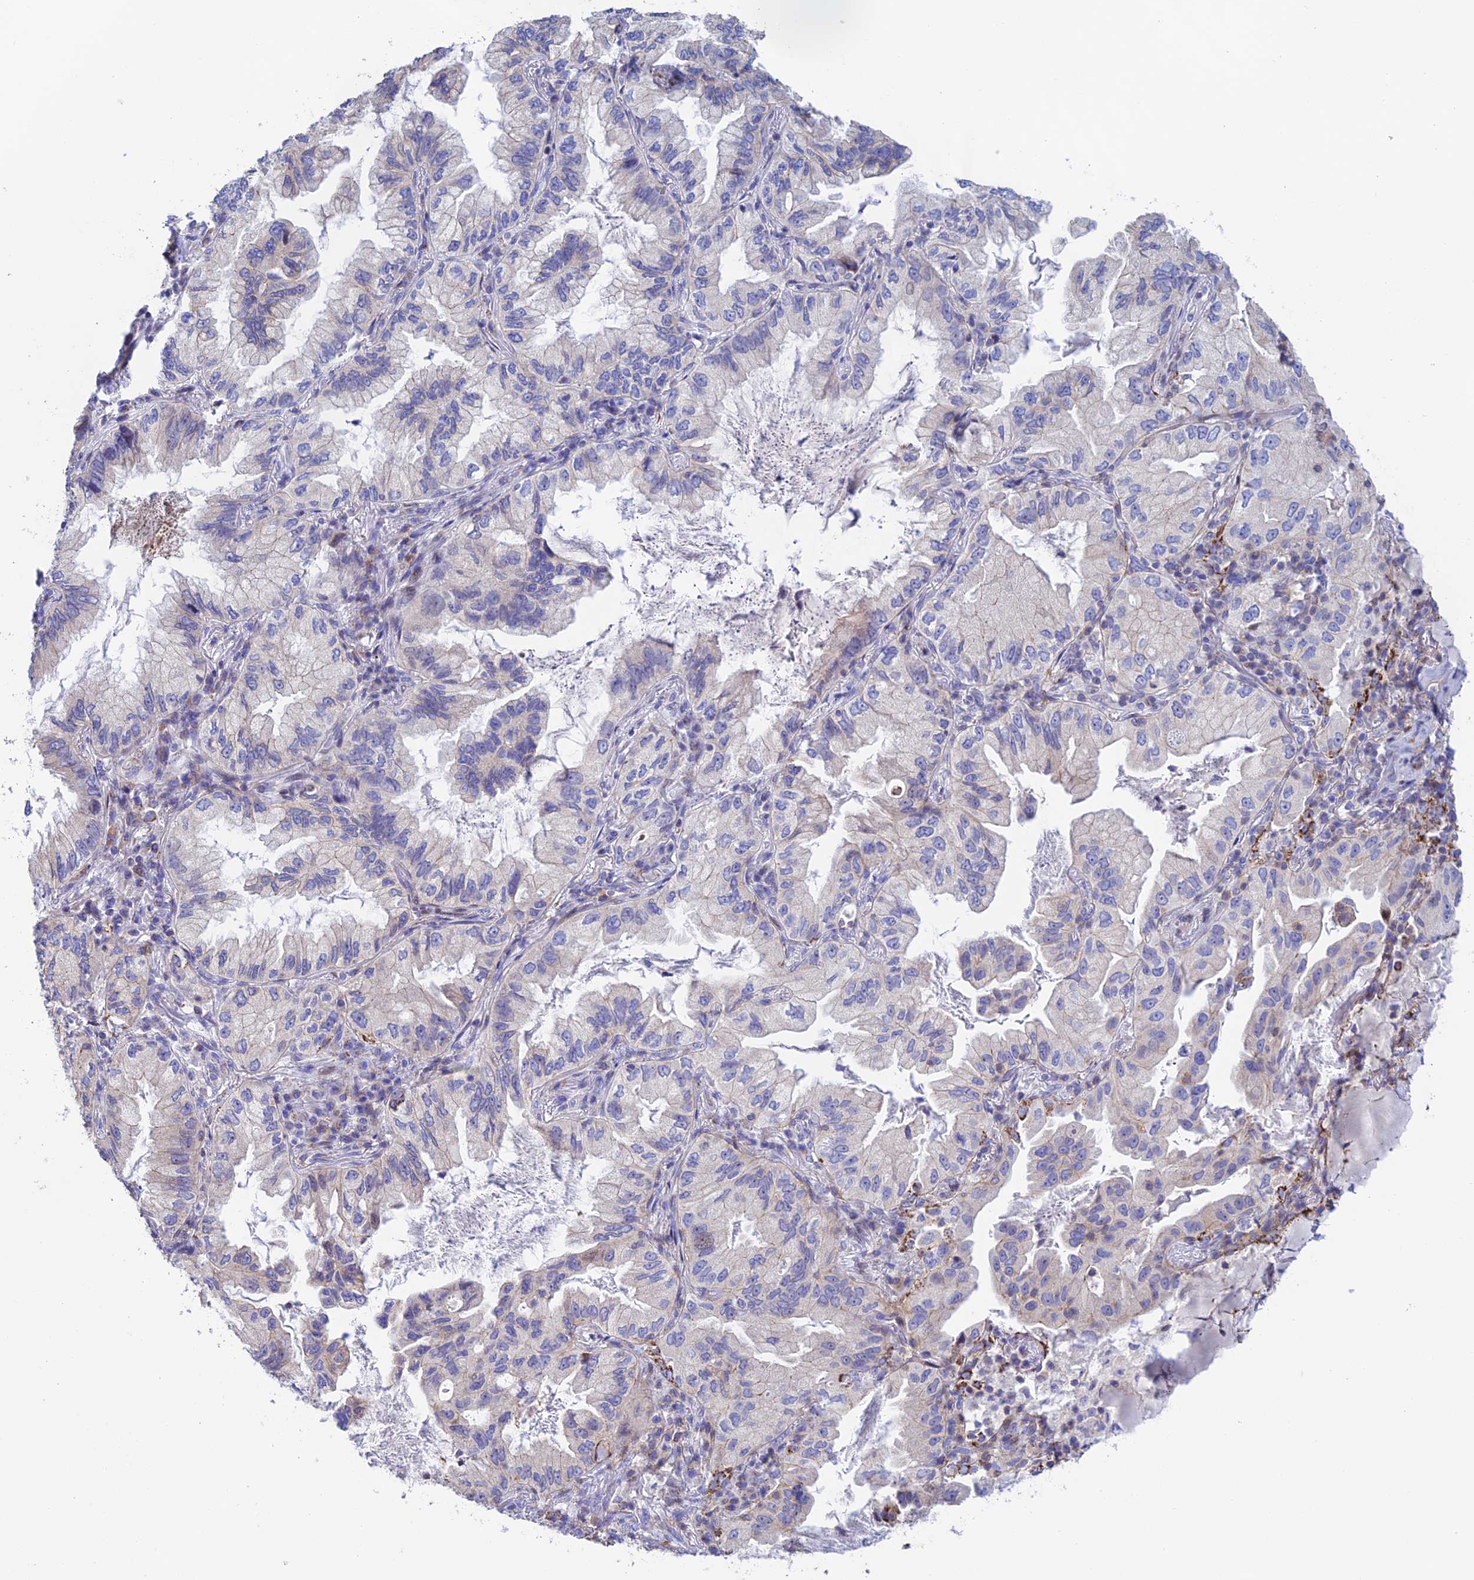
{"staining": {"intensity": "negative", "quantity": "none", "location": "none"}, "tissue": "lung cancer", "cell_type": "Tumor cells", "image_type": "cancer", "snomed": [{"axis": "morphology", "description": "Adenocarcinoma, NOS"}, {"axis": "topography", "description": "Lung"}], "caption": "Immunohistochemistry (IHC) histopathology image of adenocarcinoma (lung) stained for a protein (brown), which shows no positivity in tumor cells.", "gene": "PRIM1", "patient": {"sex": "female", "age": 69}}